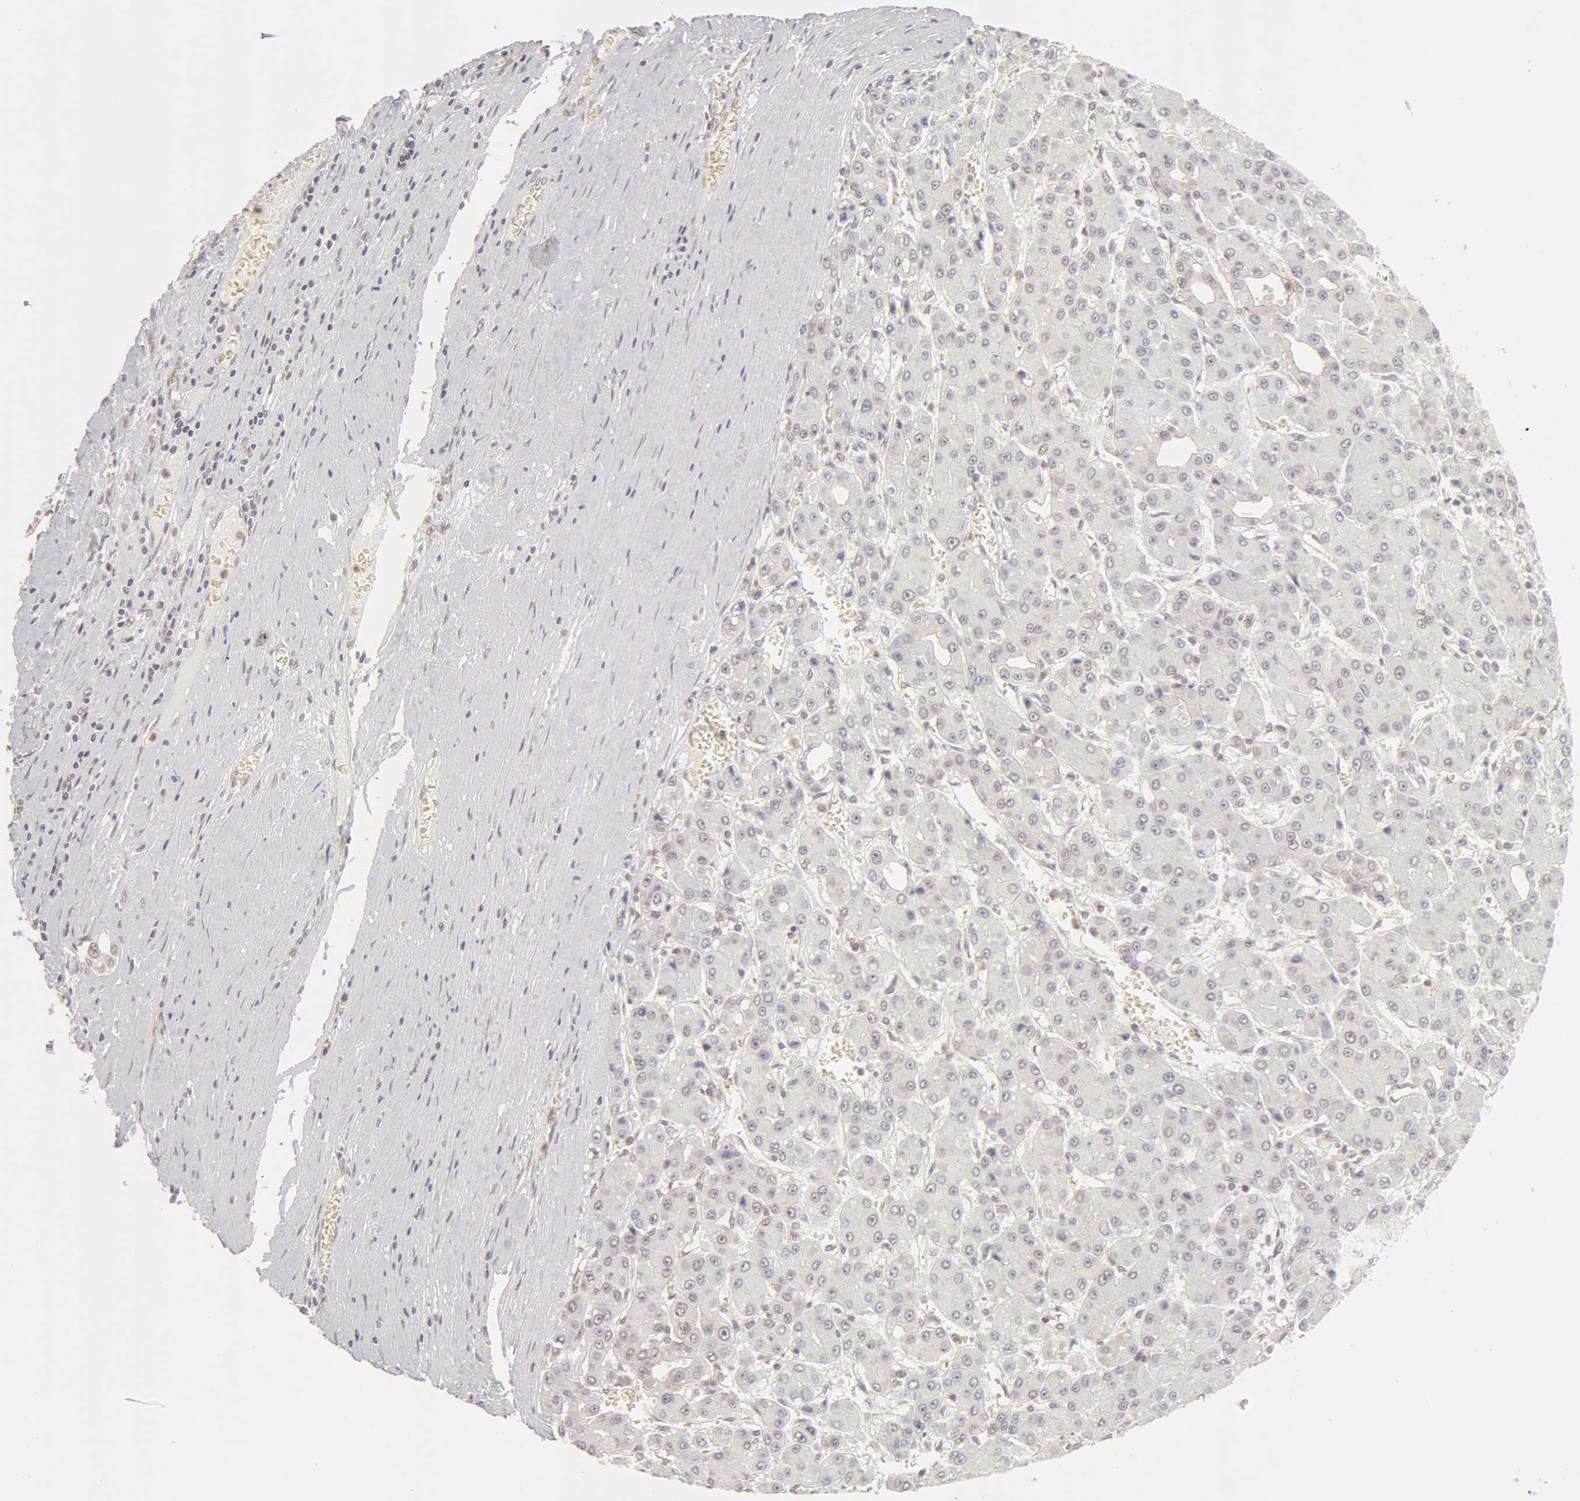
{"staining": {"intensity": "negative", "quantity": "none", "location": "none"}, "tissue": "liver cancer", "cell_type": "Tumor cells", "image_type": "cancer", "snomed": [{"axis": "morphology", "description": "Carcinoma, Hepatocellular, NOS"}, {"axis": "topography", "description": "Liver"}], "caption": "Liver cancer (hepatocellular carcinoma) was stained to show a protein in brown. There is no significant expression in tumor cells.", "gene": "ADAM10", "patient": {"sex": "male", "age": 69}}